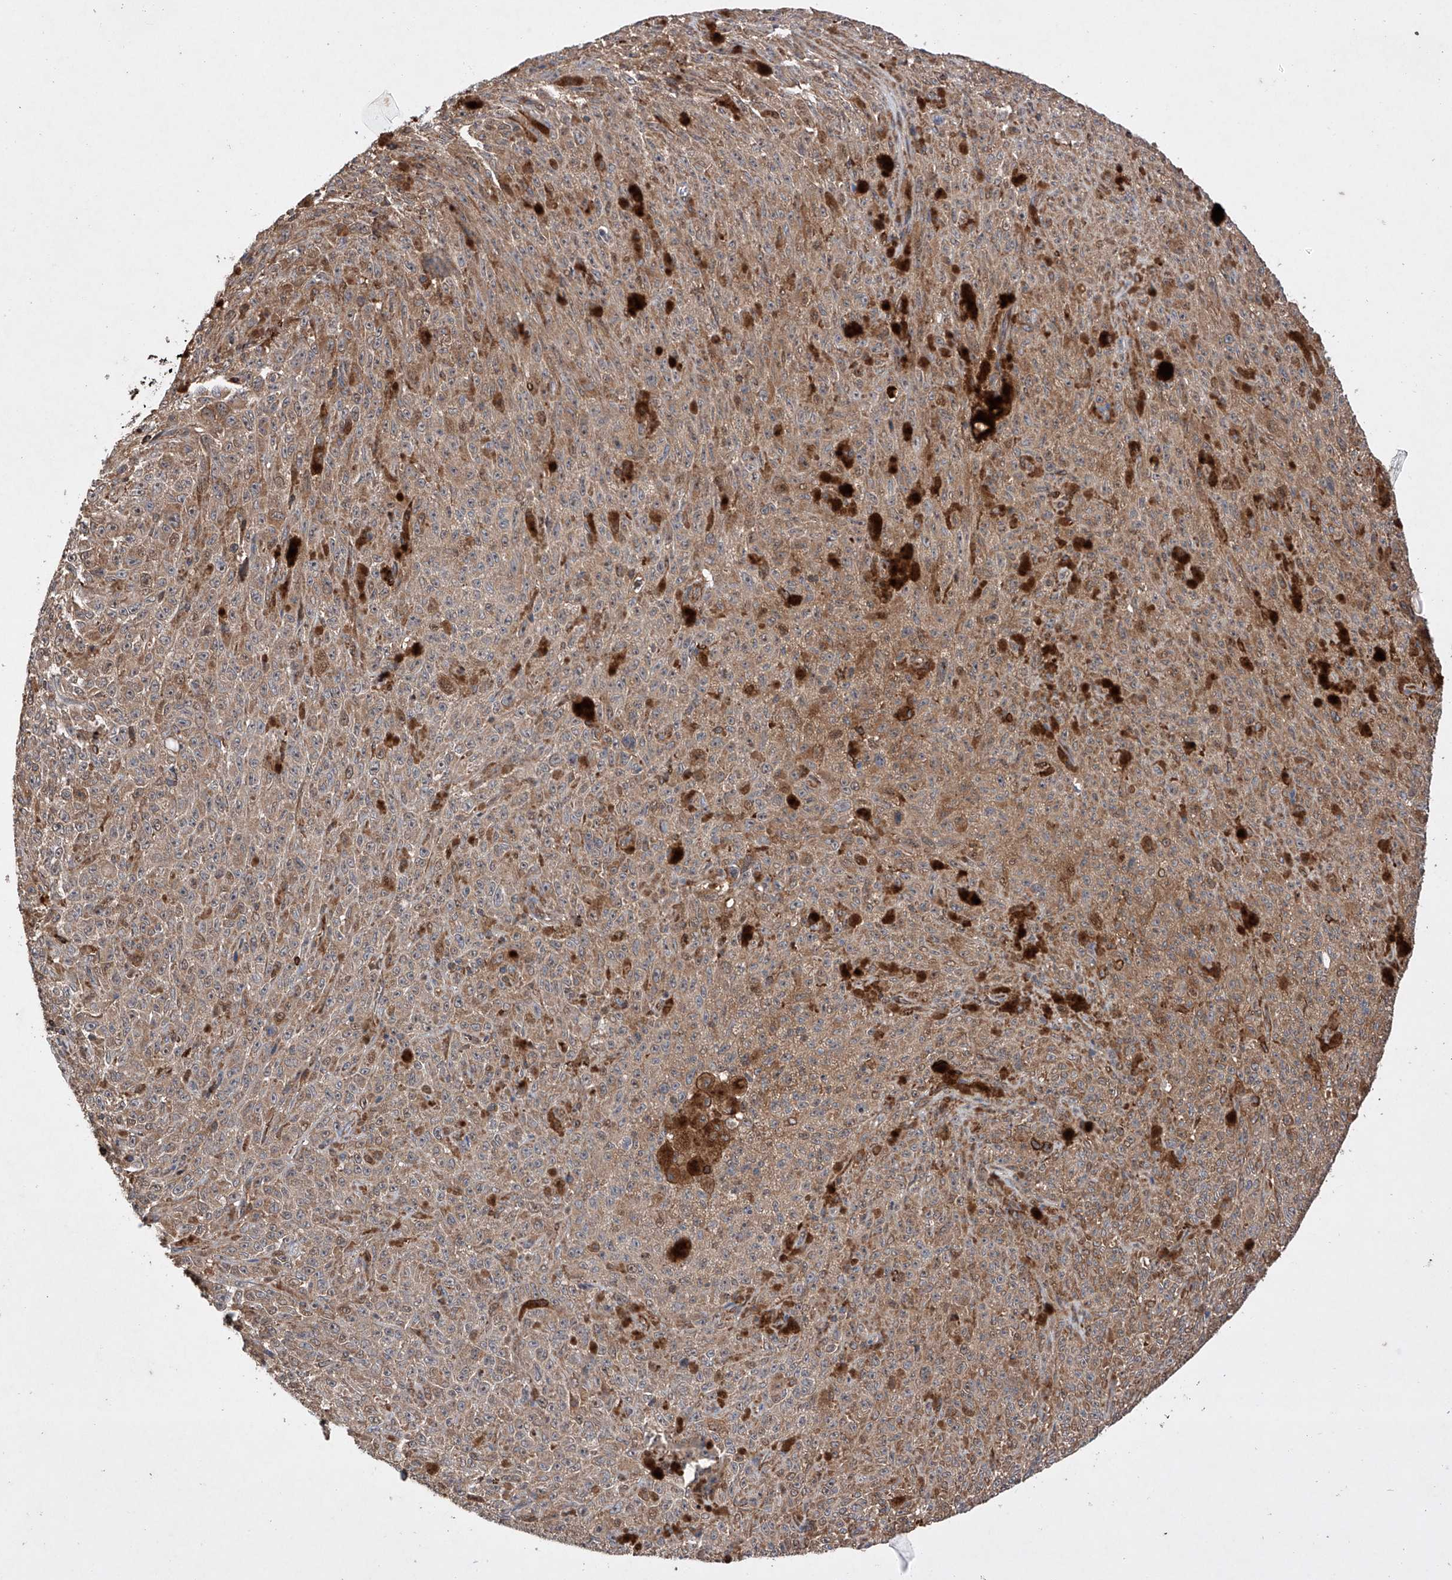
{"staining": {"intensity": "moderate", "quantity": ">75%", "location": "cytoplasmic/membranous"}, "tissue": "melanoma", "cell_type": "Tumor cells", "image_type": "cancer", "snomed": [{"axis": "morphology", "description": "Malignant melanoma, NOS"}, {"axis": "topography", "description": "Skin"}], "caption": "Approximately >75% of tumor cells in human malignant melanoma demonstrate moderate cytoplasmic/membranous protein expression as visualized by brown immunohistochemical staining.", "gene": "TIMM23", "patient": {"sex": "female", "age": 82}}